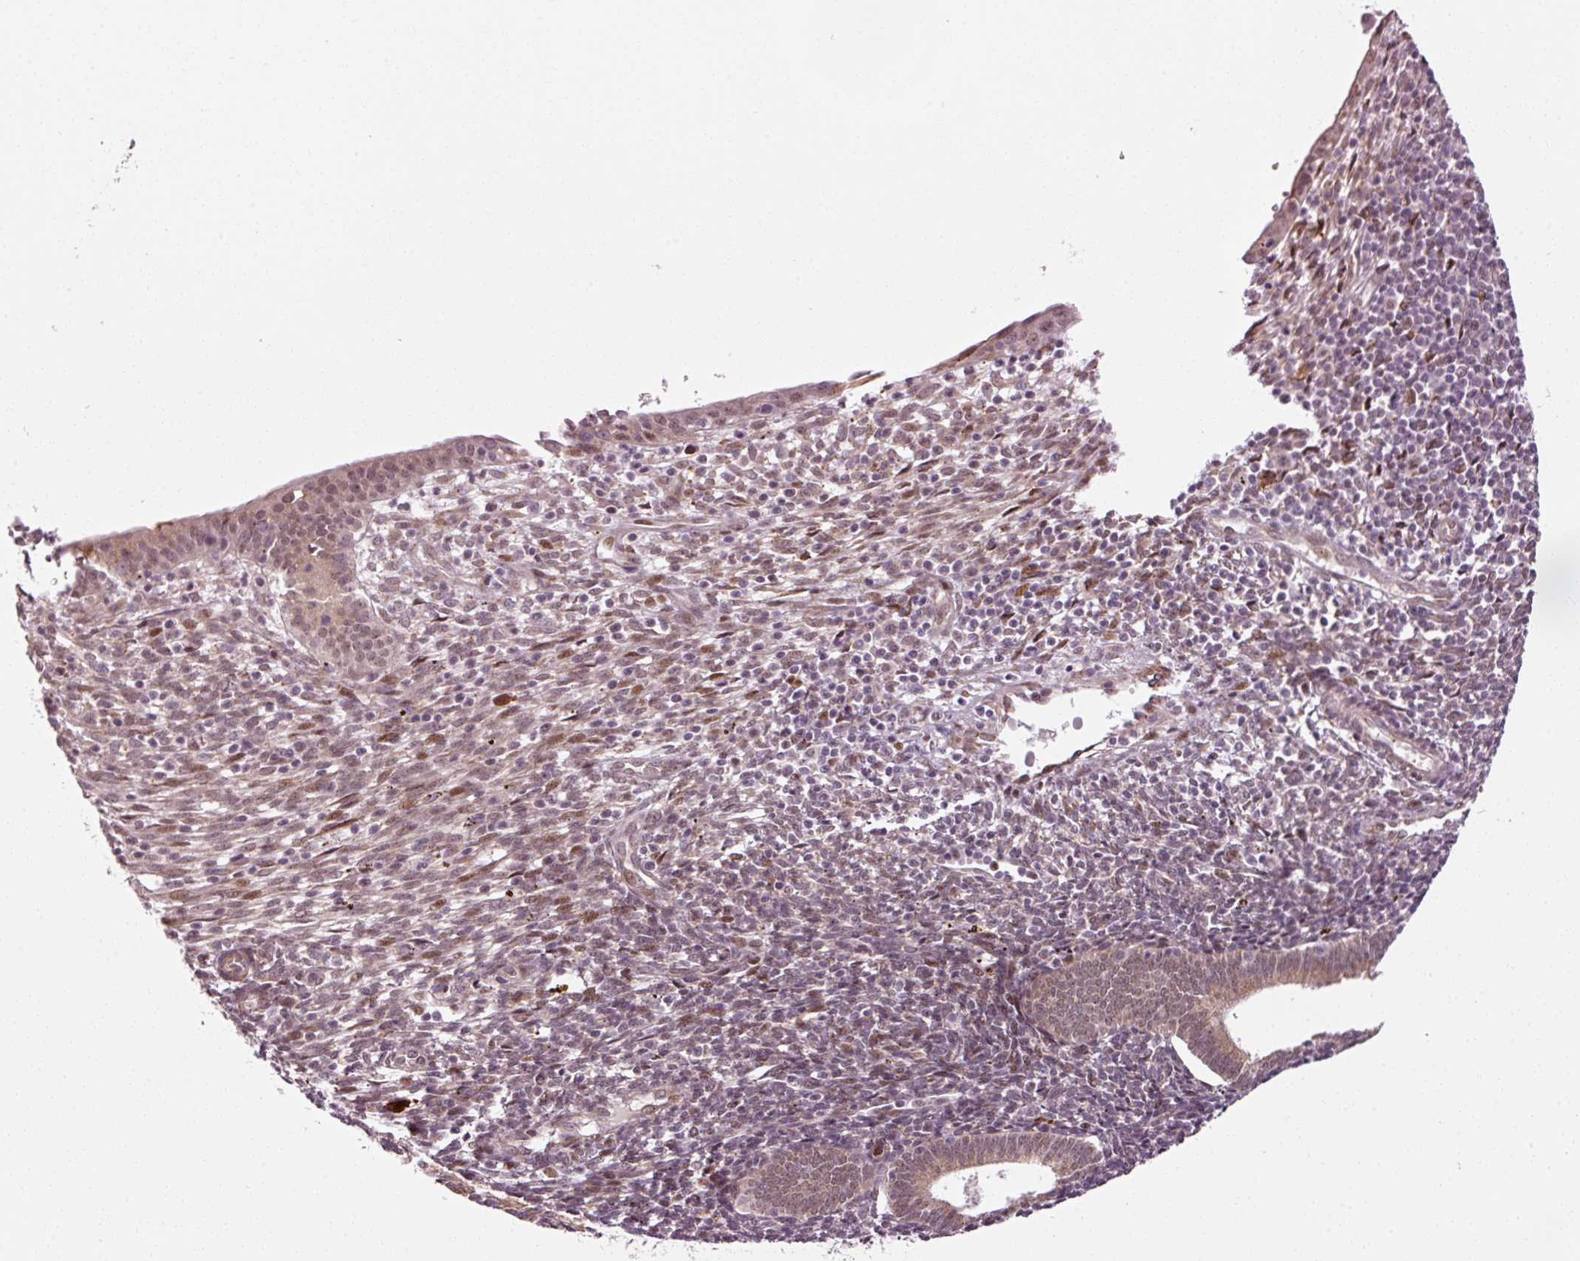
{"staining": {"intensity": "moderate", "quantity": "25%-75%", "location": "cytoplasmic/membranous,nuclear"}, "tissue": "endometrium", "cell_type": "Cells in endometrial stroma", "image_type": "normal", "snomed": [{"axis": "morphology", "description": "Normal tissue, NOS"}, {"axis": "topography", "description": "Endometrium"}], "caption": "Human endometrium stained with a brown dye demonstrates moderate cytoplasmic/membranous,nuclear positive staining in approximately 25%-75% of cells in endometrial stroma.", "gene": "ANKRD20A1", "patient": {"sex": "female", "age": 41}}